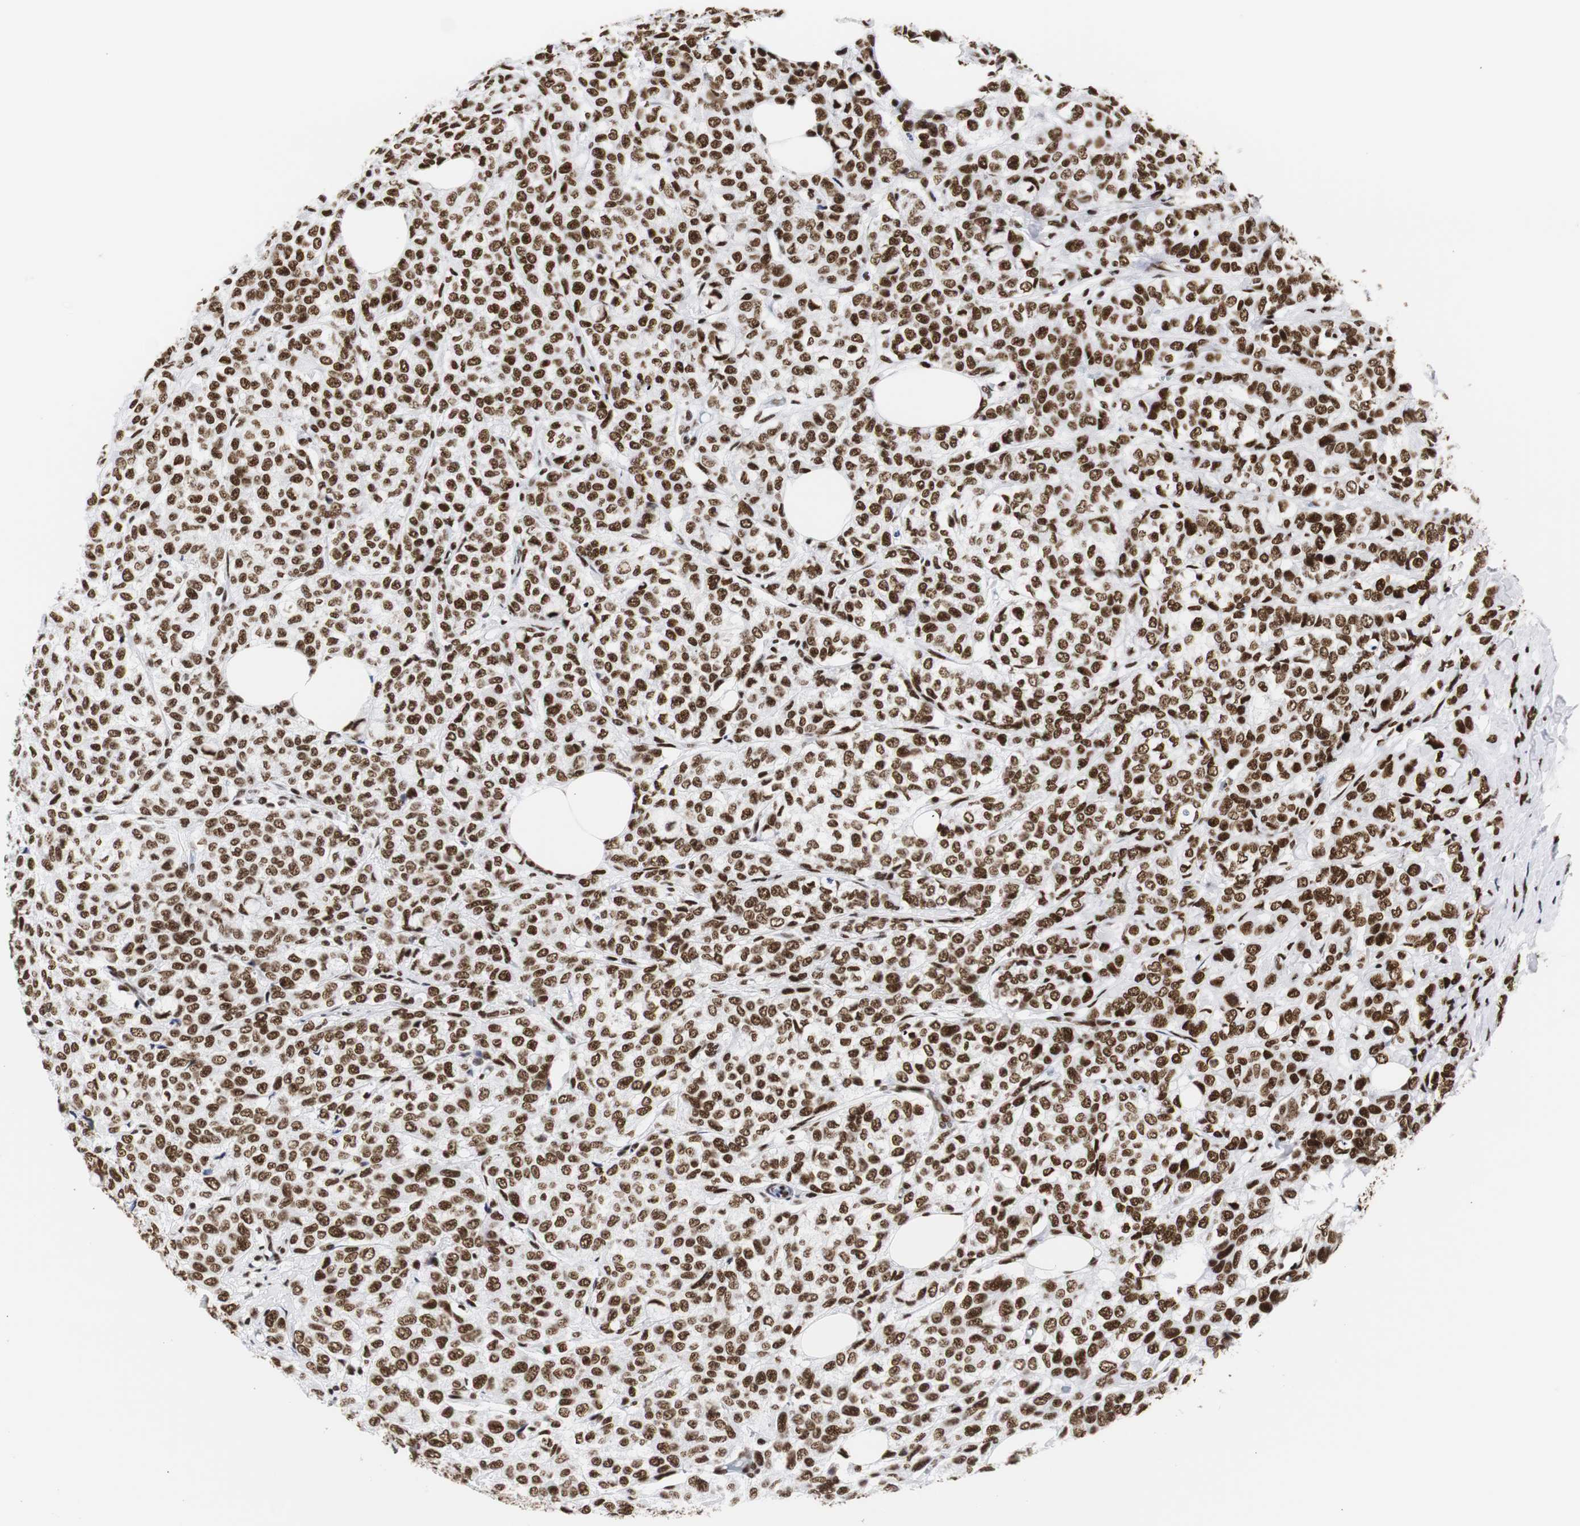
{"staining": {"intensity": "strong", "quantity": ">75%", "location": "nuclear"}, "tissue": "breast cancer", "cell_type": "Tumor cells", "image_type": "cancer", "snomed": [{"axis": "morphology", "description": "Lobular carcinoma"}, {"axis": "topography", "description": "Breast"}], "caption": "IHC photomicrograph of breast cancer stained for a protein (brown), which displays high levels of strong nuclear positivity in about >75% of tumor cells.", "gene": "HNRNPH2", "patient": {"sex": "female", "age": 60}}